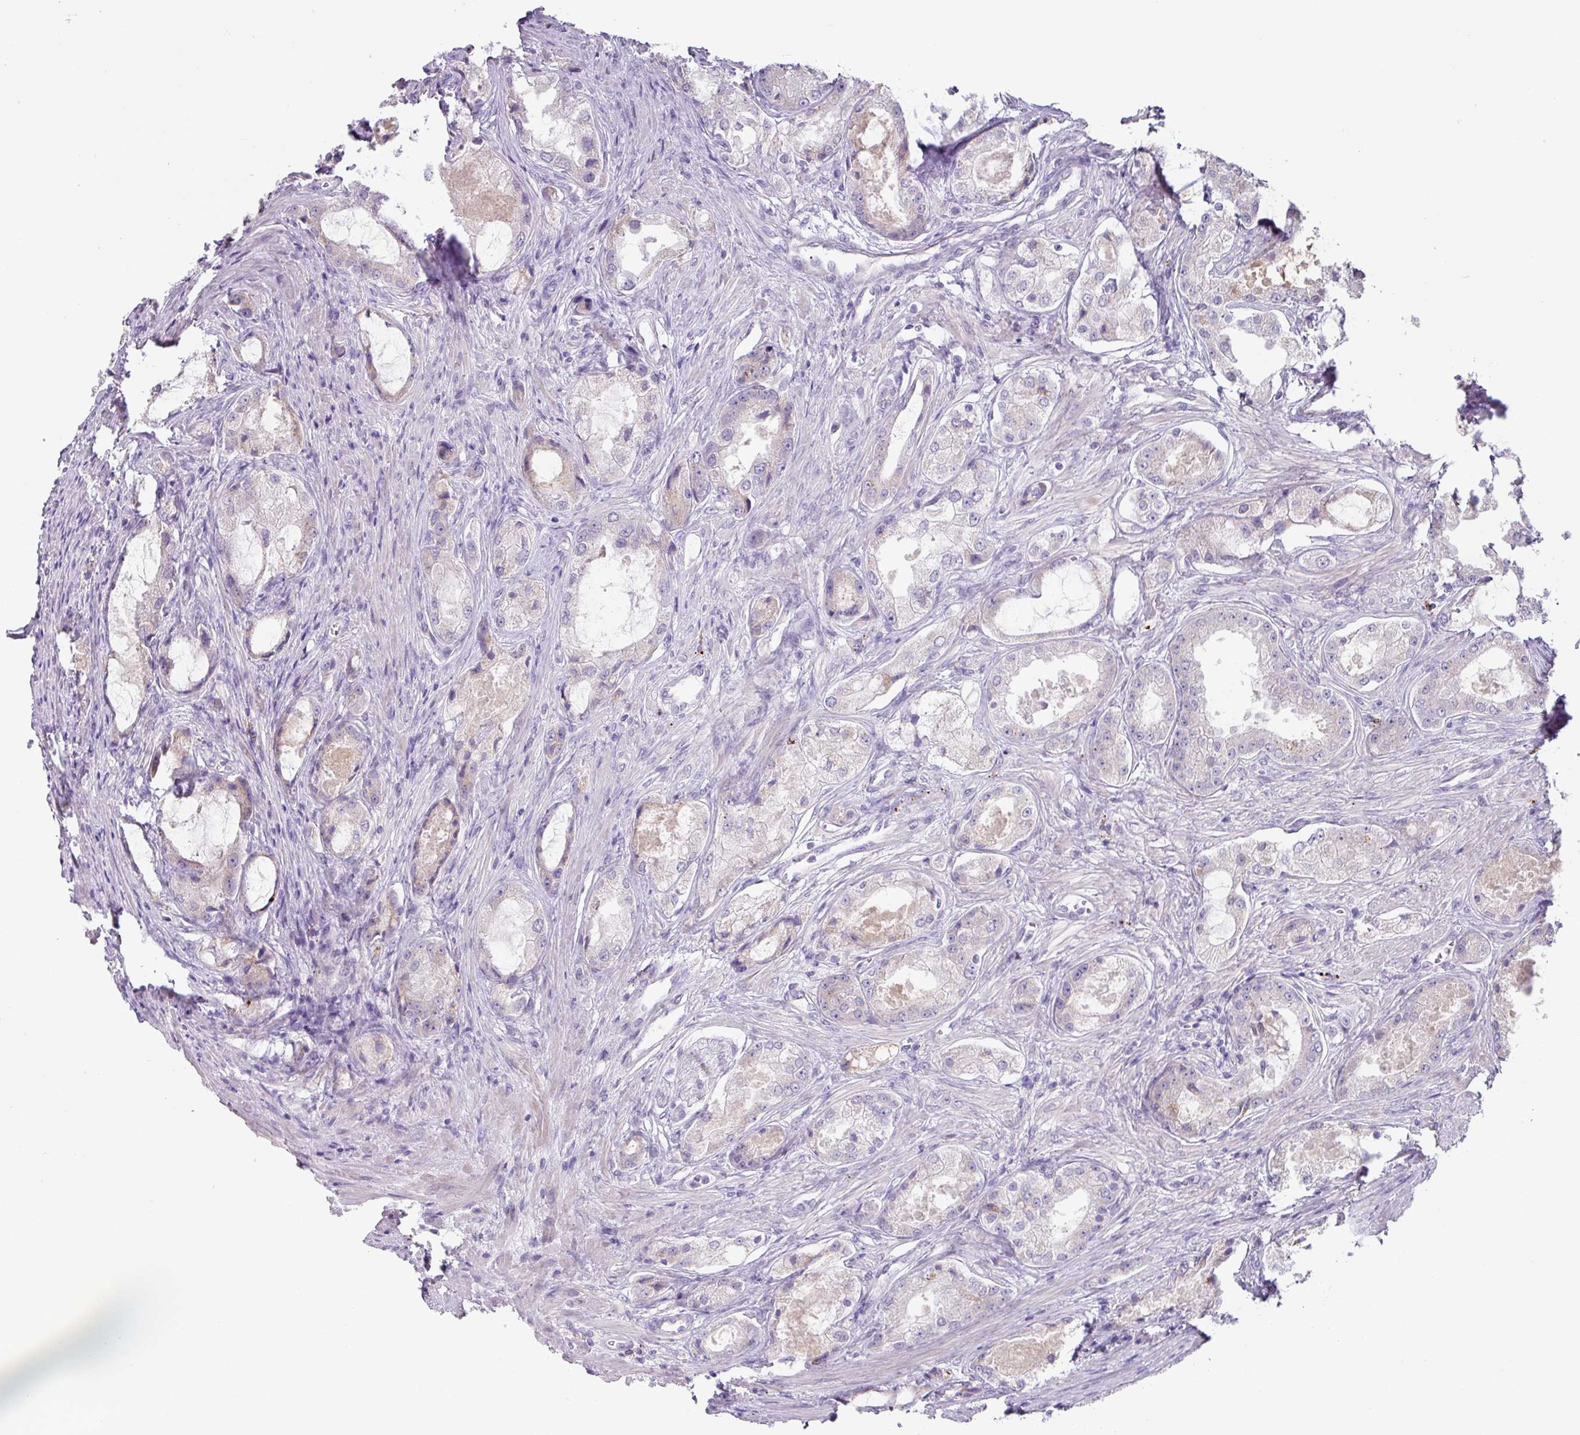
{"staining": {"intensity": "negative", "quantity": "none", "location": "none"}, "tissue": "prostate cancer", "cell_type": "Tumor cells", "image_type": "cancer", "snomed": [{"axis": "morphology", "description": "Adenocarcinoma, Low grade"}, {"axis": "topography", "description": "Prostate"}], "caption": "Immunohistochemistry micrograph of neoplastic tissue: prostate cancer (adenocarcinoma (low-grade)) stained with DAB (3,3'-diaminobenzidine) shows no significant protein positivity in tumor cells. The staining is performed using DAB brown chromogen with nuclei counter-stained in using hematoxylin.", "gene": "PLEKHH3", "patient": {"sex": "male", "age": 68}}